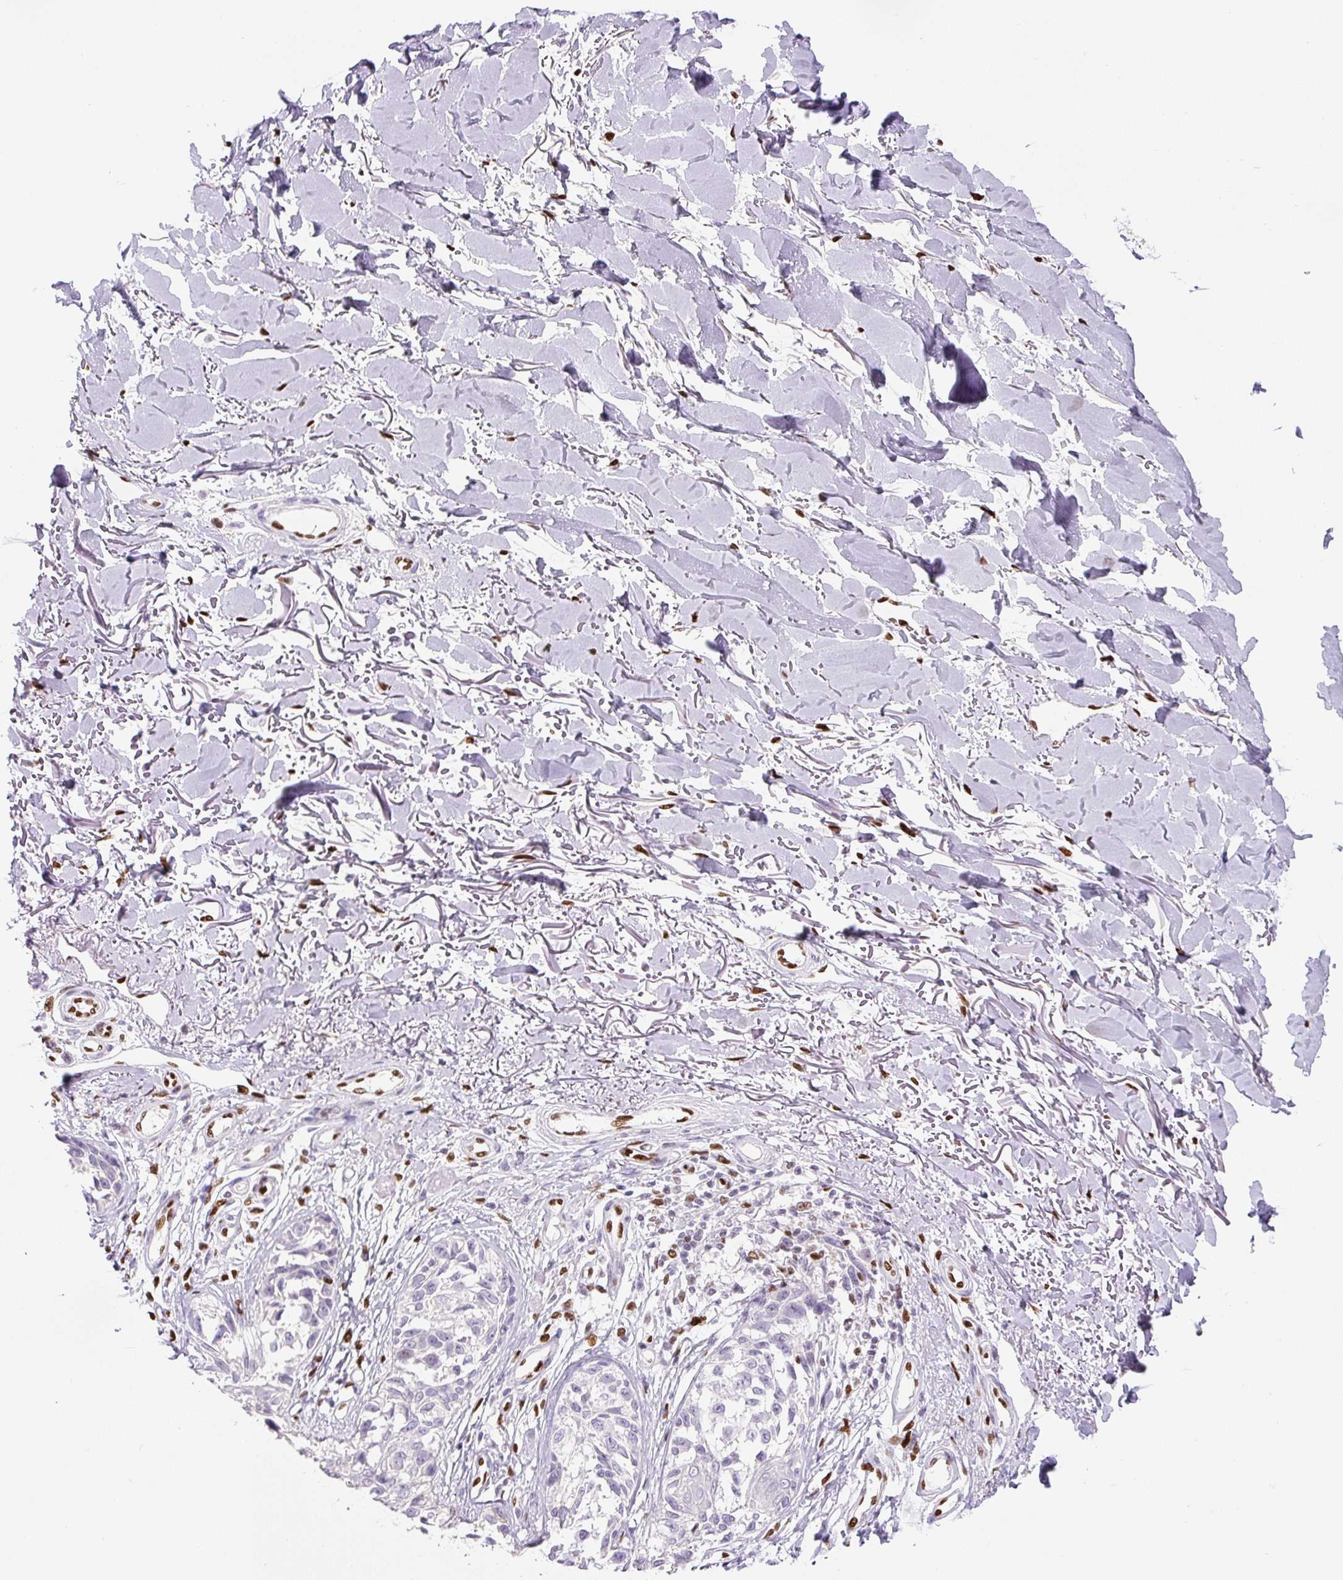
{"staining": {"intensity": "negative", "quantity": "none", "location": "none"}, "tissue": "melanoma", "cell_type": "Tumor cells", "image_type": "cancer", "snomed": [{"axis": "morphology", "description": "Malignant melanoma, NOS"}, {"axis": "topography", "description": "Skin"}], "caption": "Tumor cells show no significant protein expression in malignant melanoma.", "gene": "ZEB1", "patient": {"sex": "male", "age": 73}}